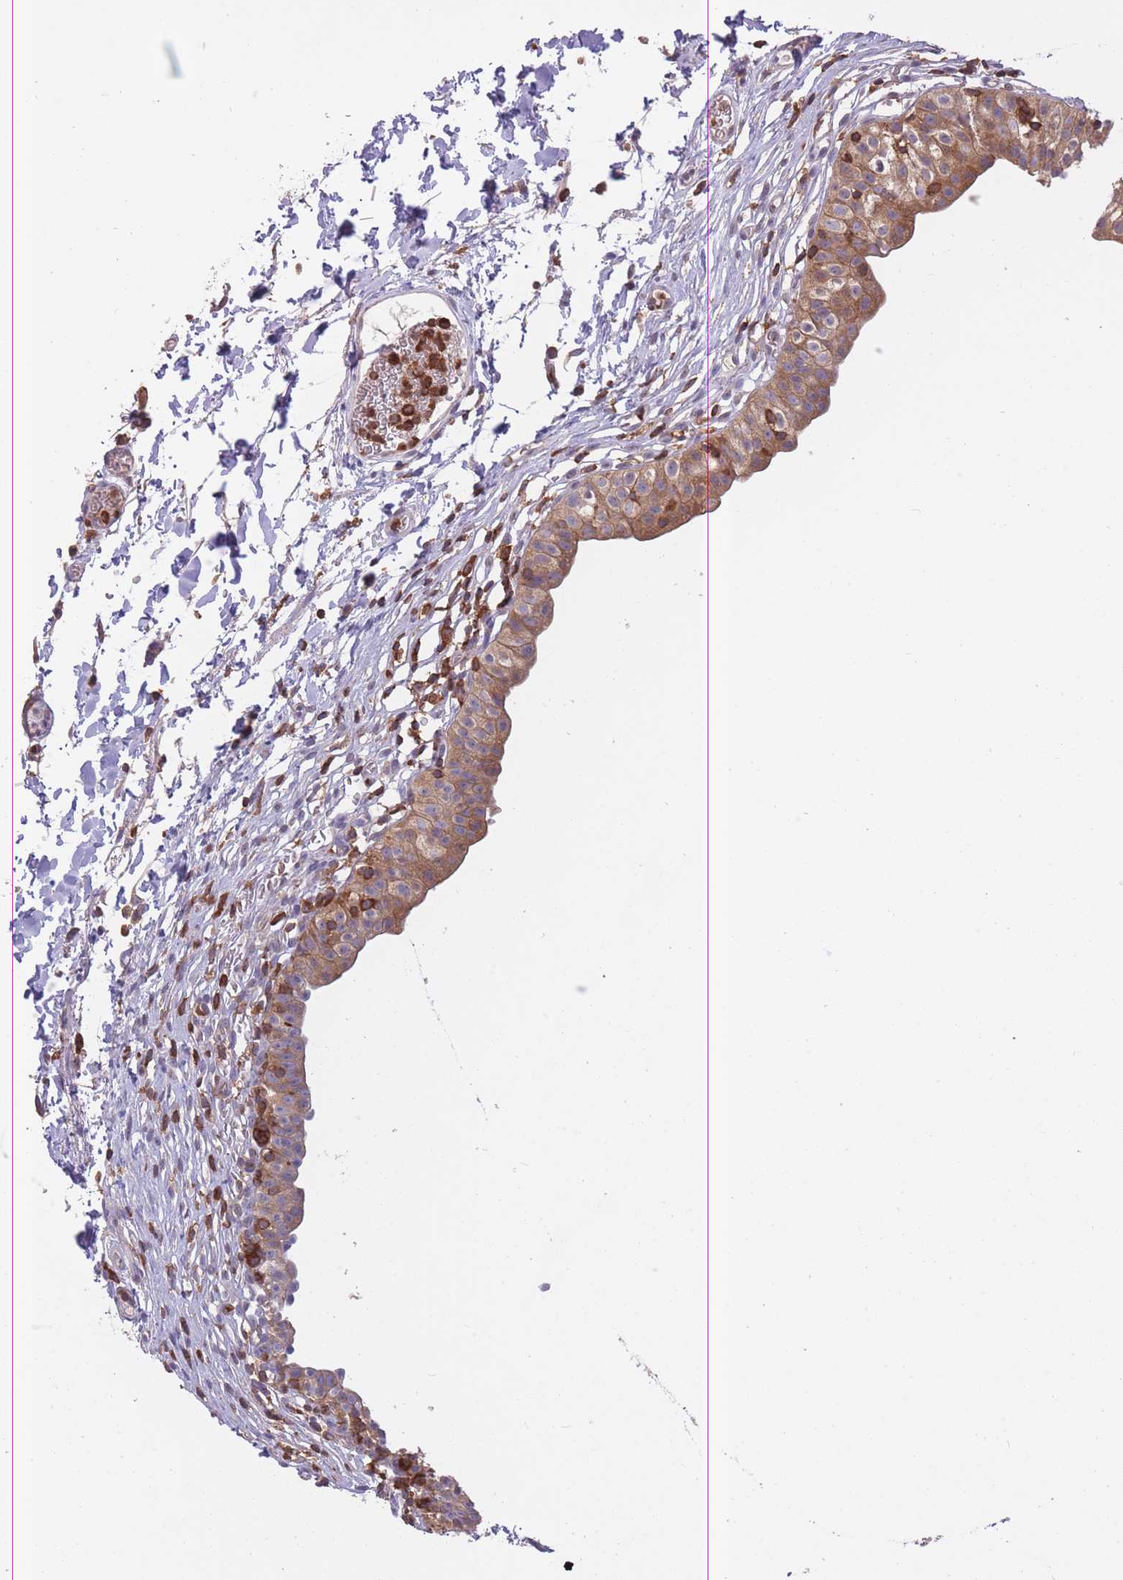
{"staining": {"intensity": "moderate", "quantity": ">75%", "location": "cytoplasmic/membranous"}, "tissue": "urinary bladder", "cell_type": "Urothelial cells", "image_type": "normal", "snomed": [{"axis": "morphology", "description": "Normal tissue, NOS"}, {"axis": "topography", "description": "Urinary bladder"}, {"axis": "topography", "description": "Peripheral nerve tissue"}], "caption": "Urothelial cells display moderate cytoplasmic/membranous expression in about >75% of cells in unremarkable urinary bladder. The staining was performed using DAB to visualize the protein expression in brown, while the nuclei were stained in blue with hematoxylin (Magnification: 20x).", "gene": "GMIP", "patient": {"sex": "male", "age": 55}}